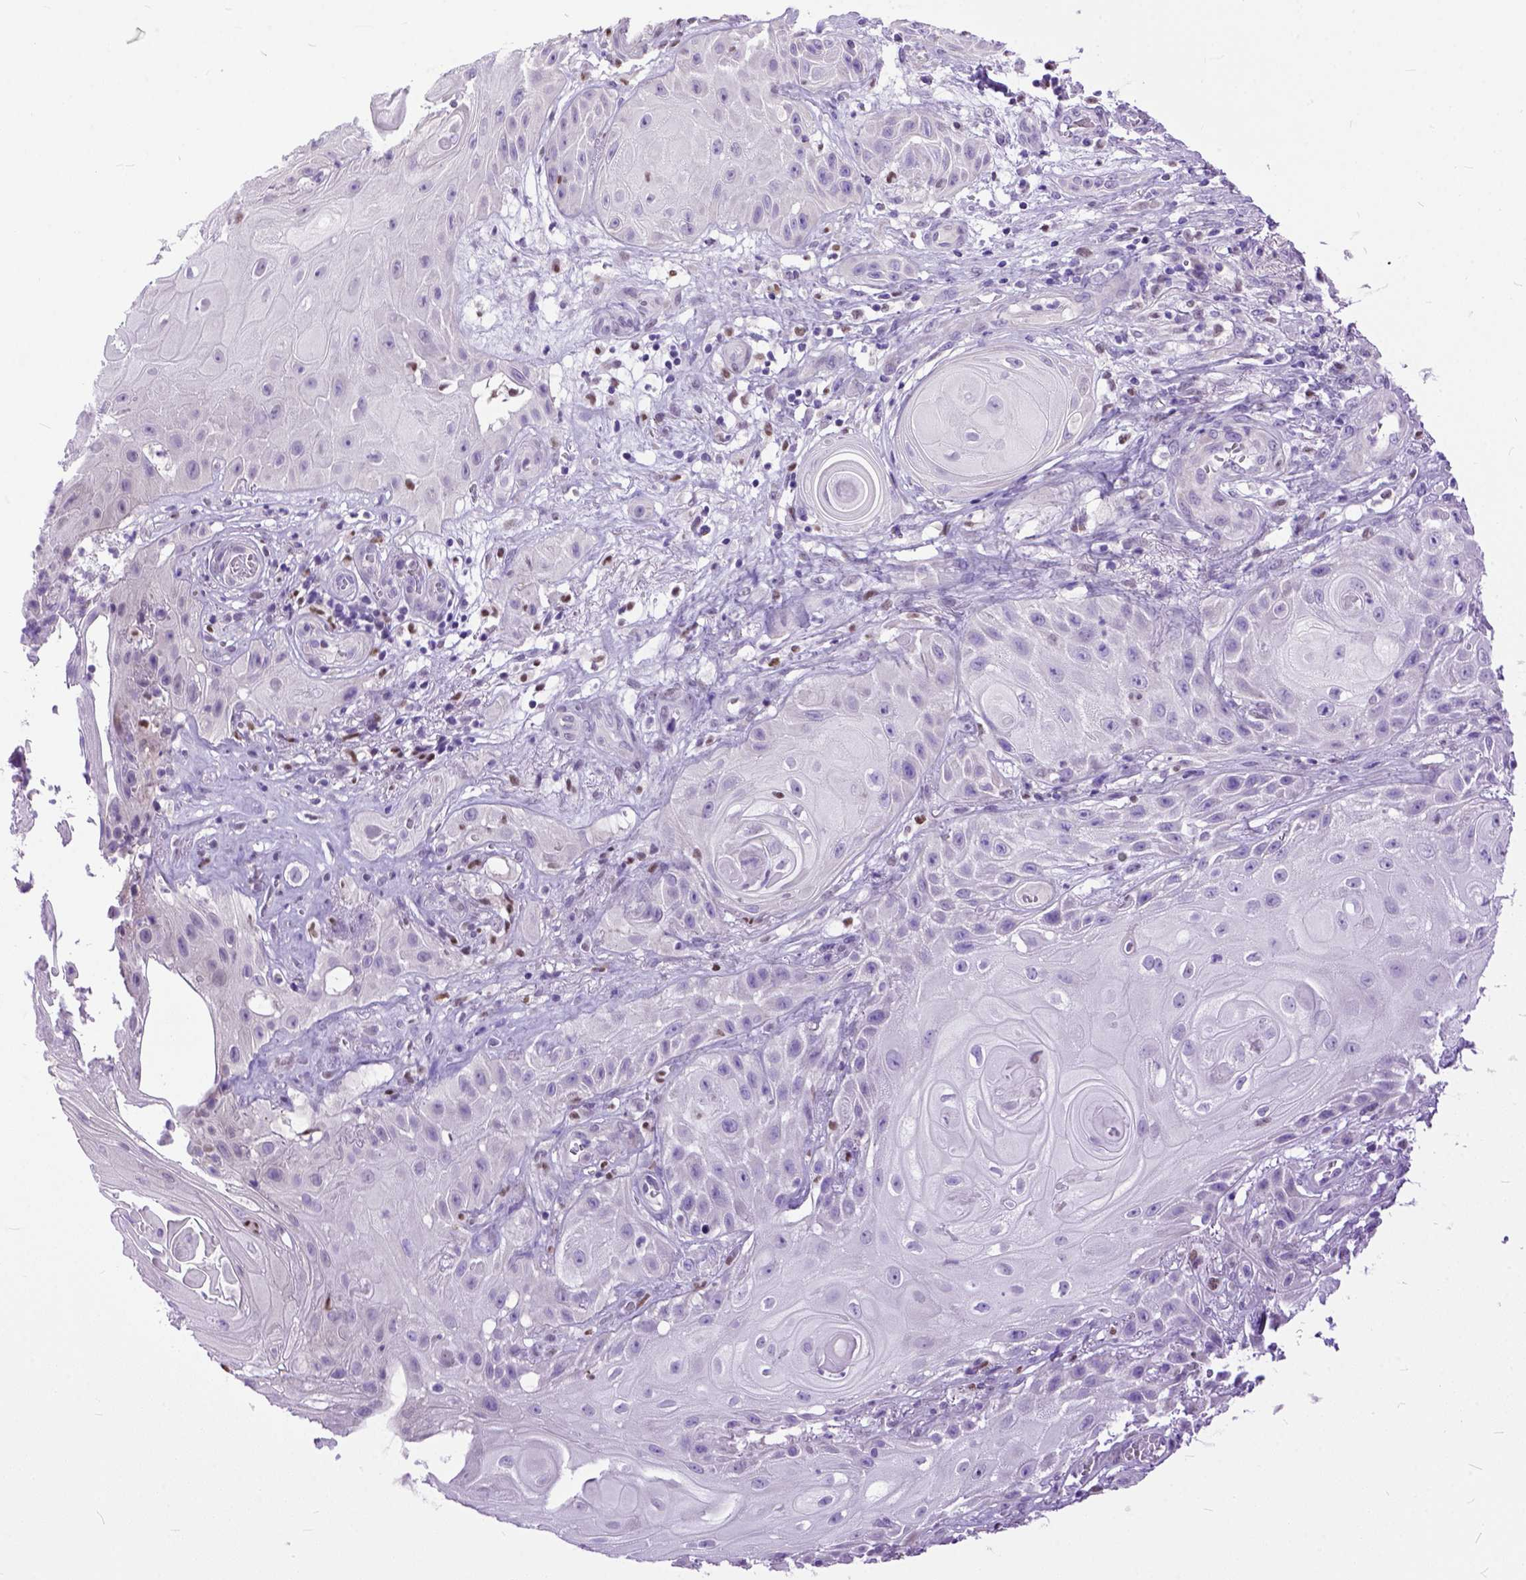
{"staining": {"intensity": "negative", "quantity": "none", "location": "none"}, "tissue": "skin cancer", "cell_type": "Tumor cells", "image_type": "cancer", "snomed": [{"axis": "morphology", "description": "Squamous cell carcinoma, NOS"}, {"axis": "topography", "description": "Skin"}], "caption": "The histopathology image shows no significant staining in tumor cells of squamous cell carcinoma (skin). (DAB (3,3'-diaminobenzidine) immunohistochemistry, high magnification).", "gene": "CRB1", "patient": {"sex": "male", "age": 62}}